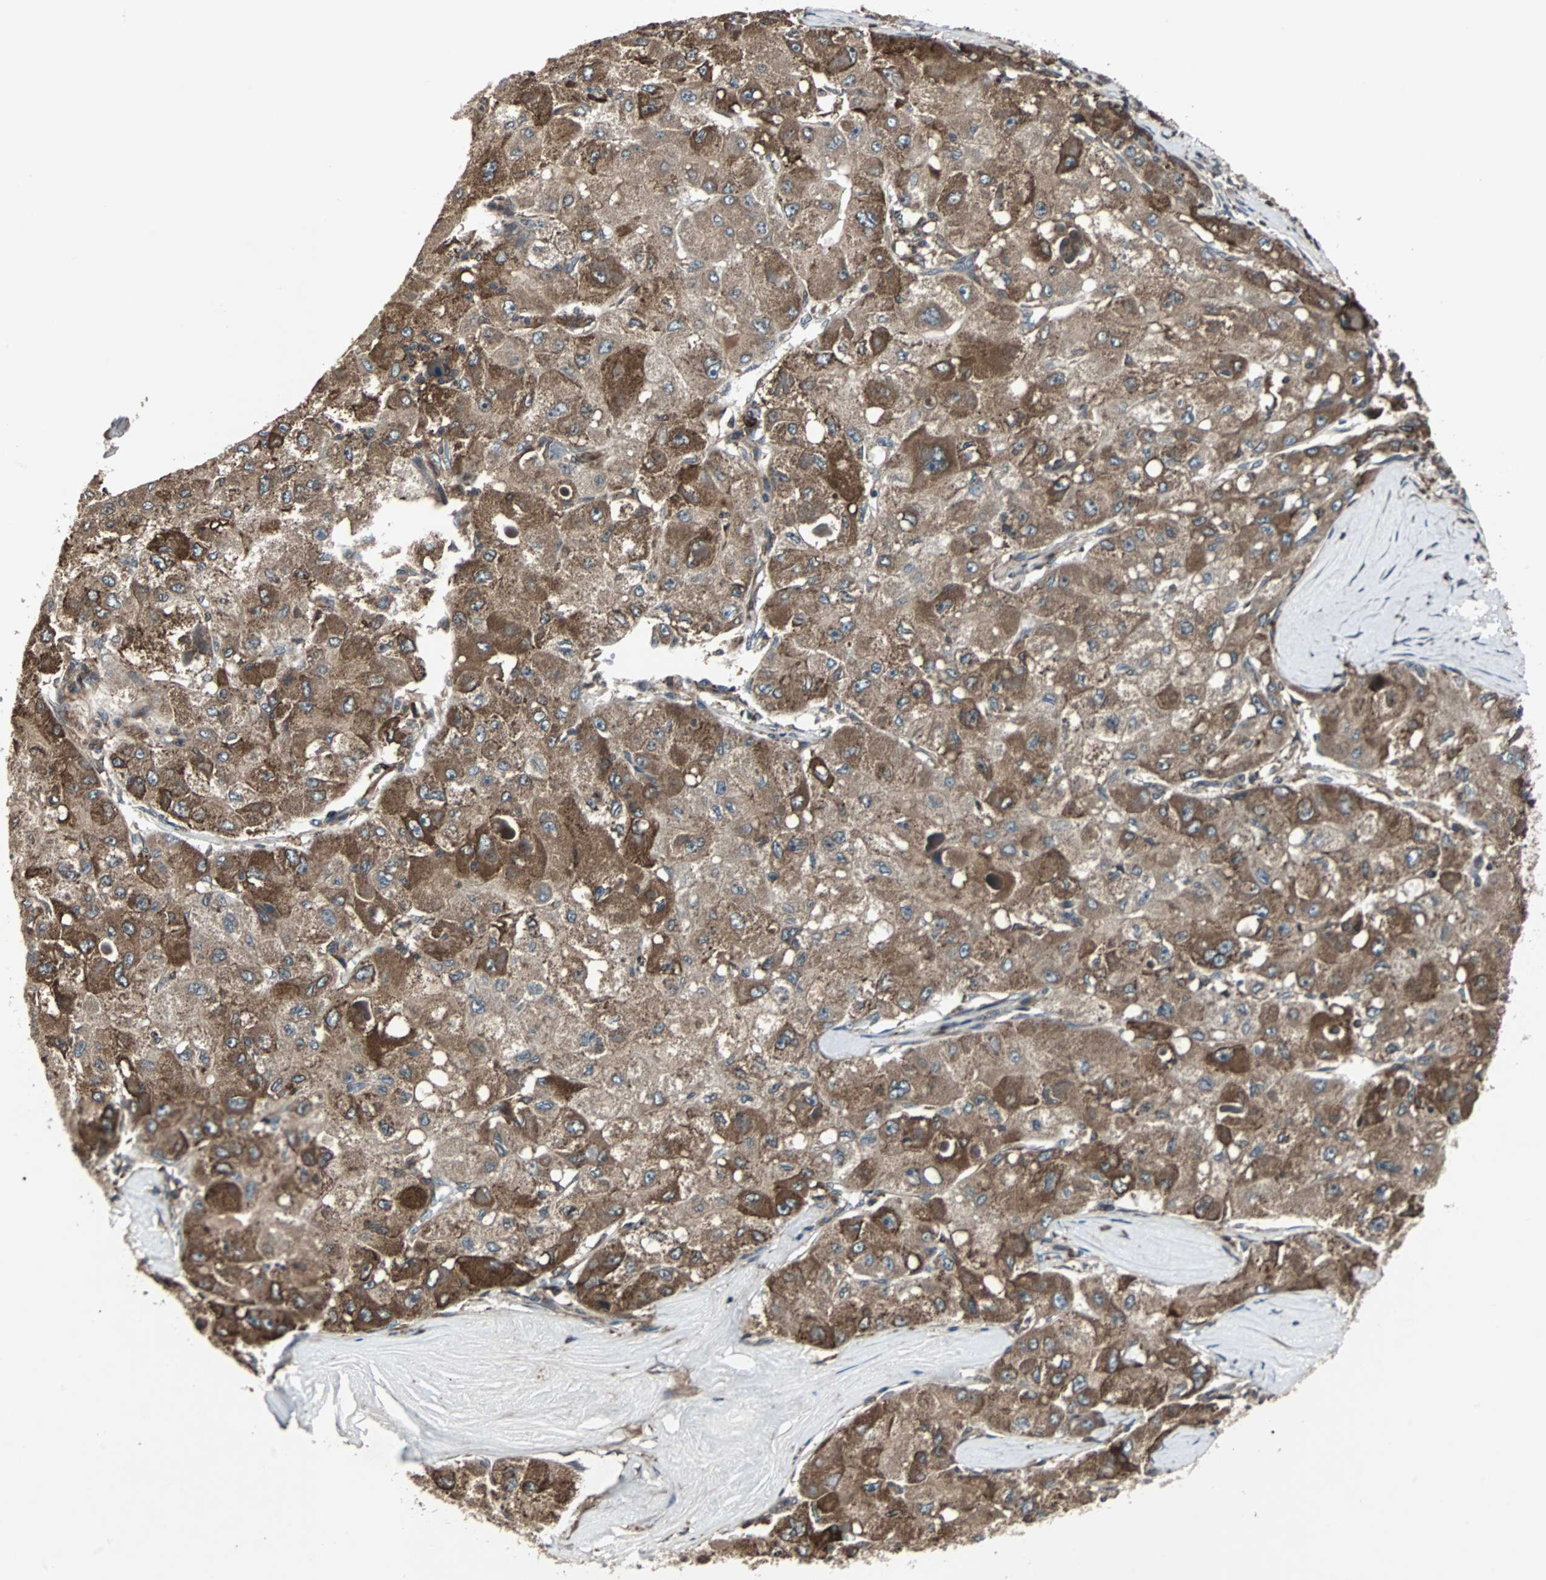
{"staining": {"intensity": "moderate", "quantity": ">75%", "location": "cytoplasmic/membranous"}, "tissue": "liver cancer", "cell_type": "Tumor cells", "image_type": "cancer", "snomed": [{"axis": "morphology", "description": "Carcinoma, Hepatocellular, NOS"}, {"axis": "topography", "description": "Liver"}], "caption": "A micrograph of human hepatocellular carcinoma (liver) stained for a protein displays moderate cytoplasmic/membranous brown staining in tumor cells.", "gene": "RAB7A", "patient": {"sex": "male", "age": 80}}